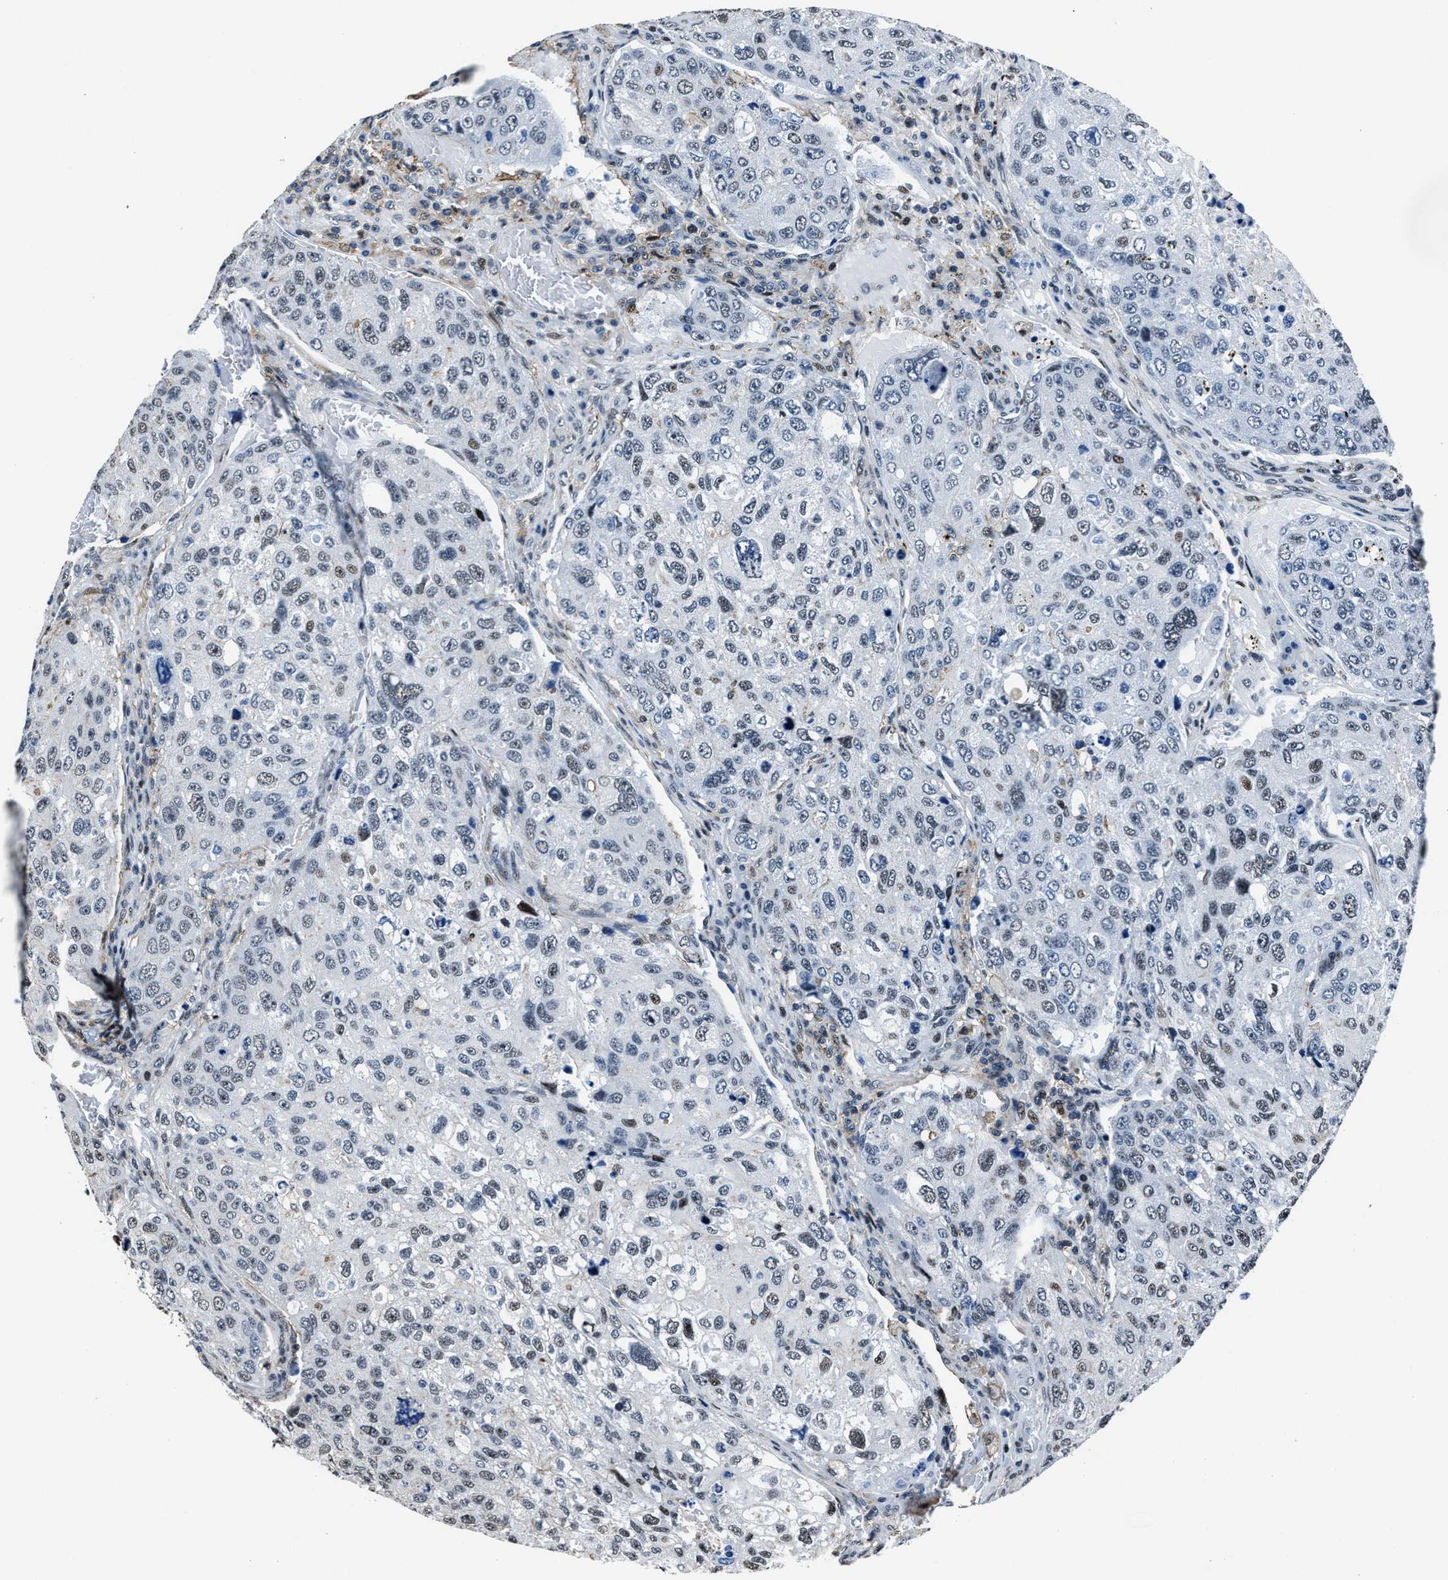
{"staining": {"intensity": "weak", "quantity": "<25%", "location": "nuclear"}, "tissue": "urothelial cancer", "cell_type": "Tumor cells", "image_type": "cancer", "snomed": [{"axis": "morphology", "description": "Urothelial carcinoma, High grade"}, {"axis": "topography", "description": "Lymph node"}, {"axis": "topography", "description": "Urinary bladder"}], "caption": "High-grade urothelial carcinoma stained for a protein using immunohistochemistry (IHC) reveals no staining tumor cells.", "gene": "PPIE", "patient": {"sex": "male", "age": 51}}